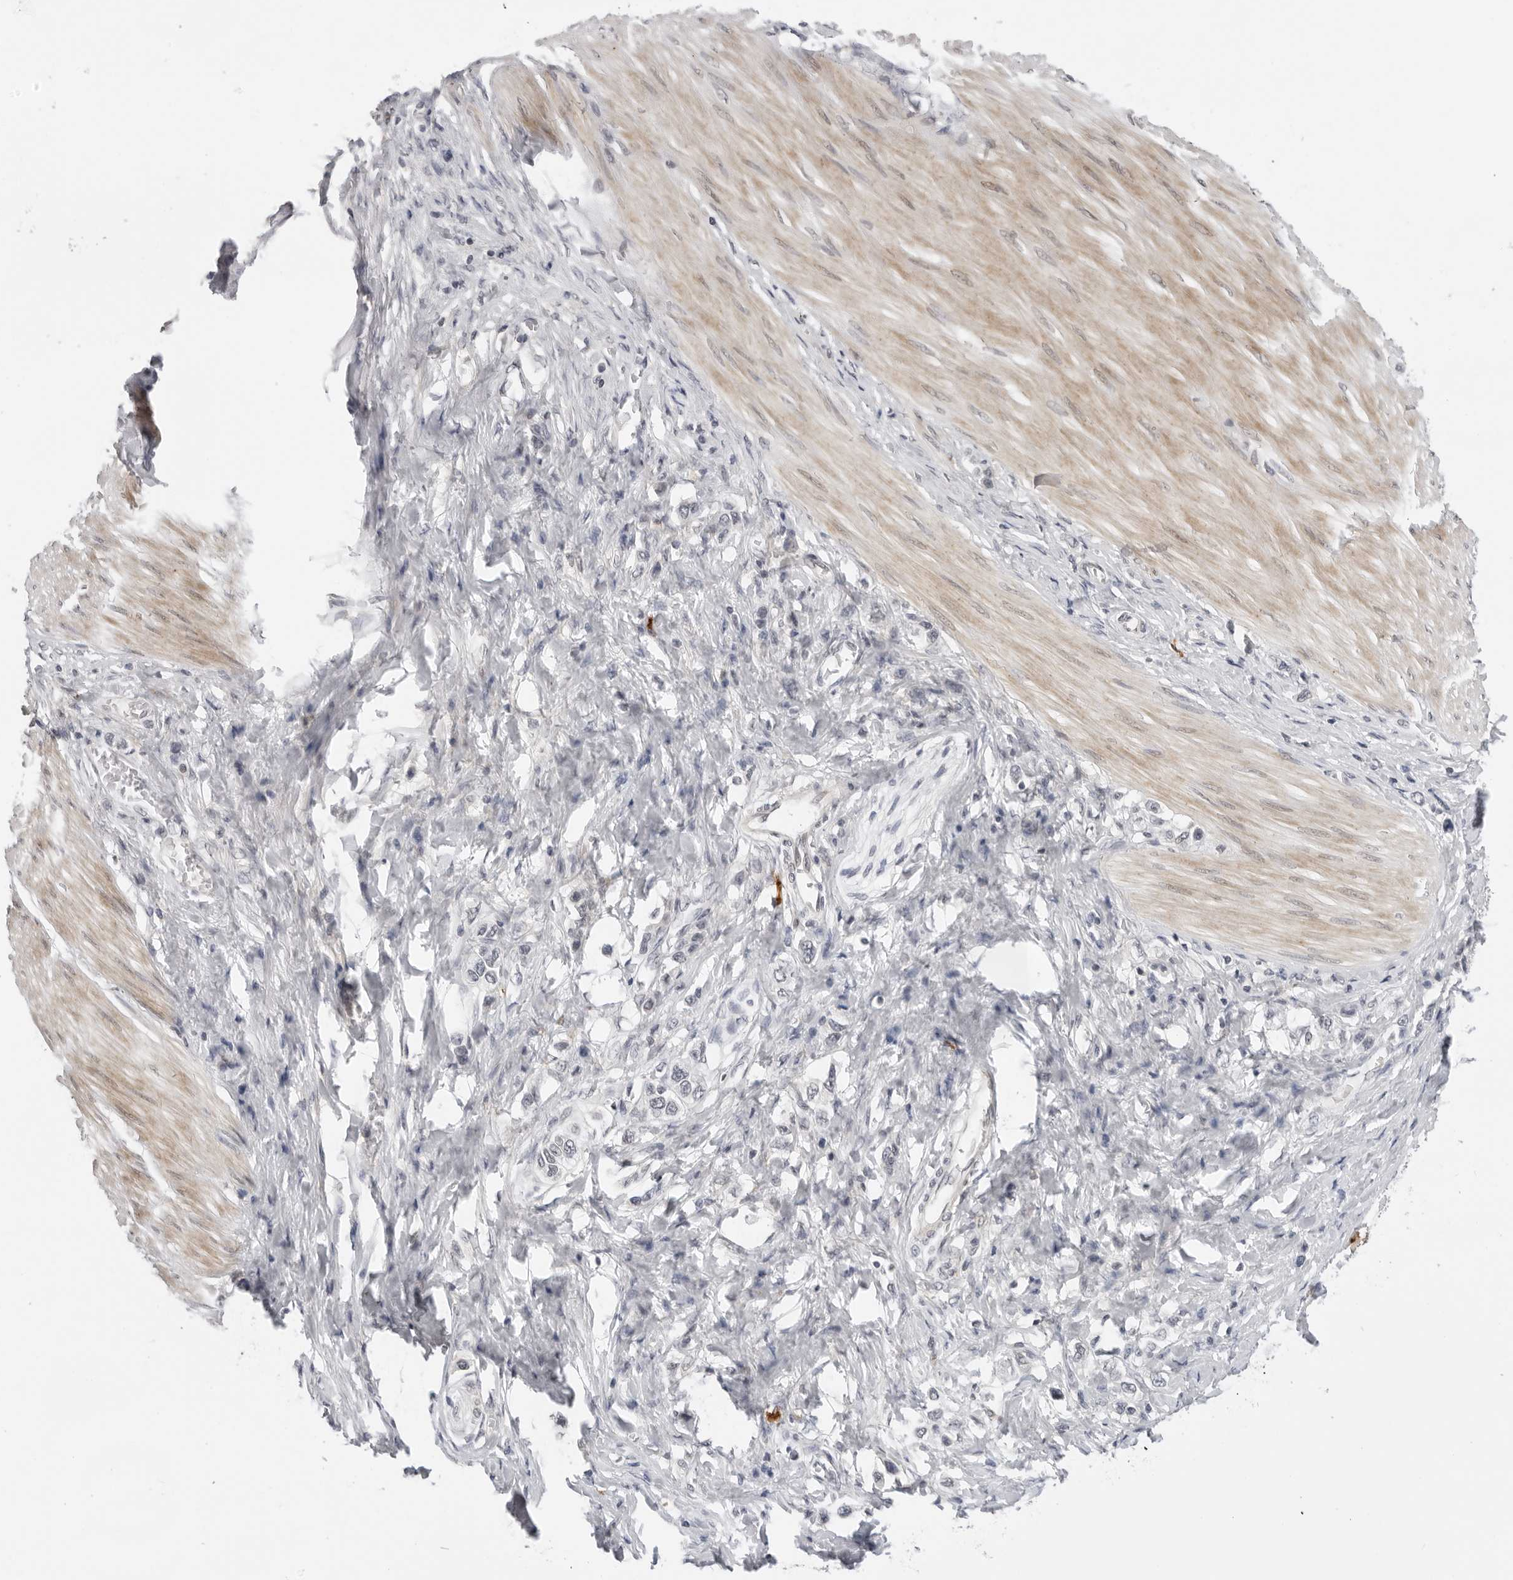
{"staining": {"intensity": "negative", "quantity": "none", "location": "none"}, "tissue": "stomach cancer", "cell_type": "Tumor cells", "image_type": "cancer", "snomed": [{"axis": "morphology", "description": "Adenocarcinoma, NOS"}, {"axis": "topography", "description": "Stomach"}], "caption": "High magnification brightfield microscopy of adenocarcinoma (stomach) stained with DAB (3,3'-diaminobenzidine) (brown) and counterstained with hematoxylin (blue): tumor cells show no significant expression.", "gene": "IL17RA", "patient": {"sex": "female", "age": 65}}